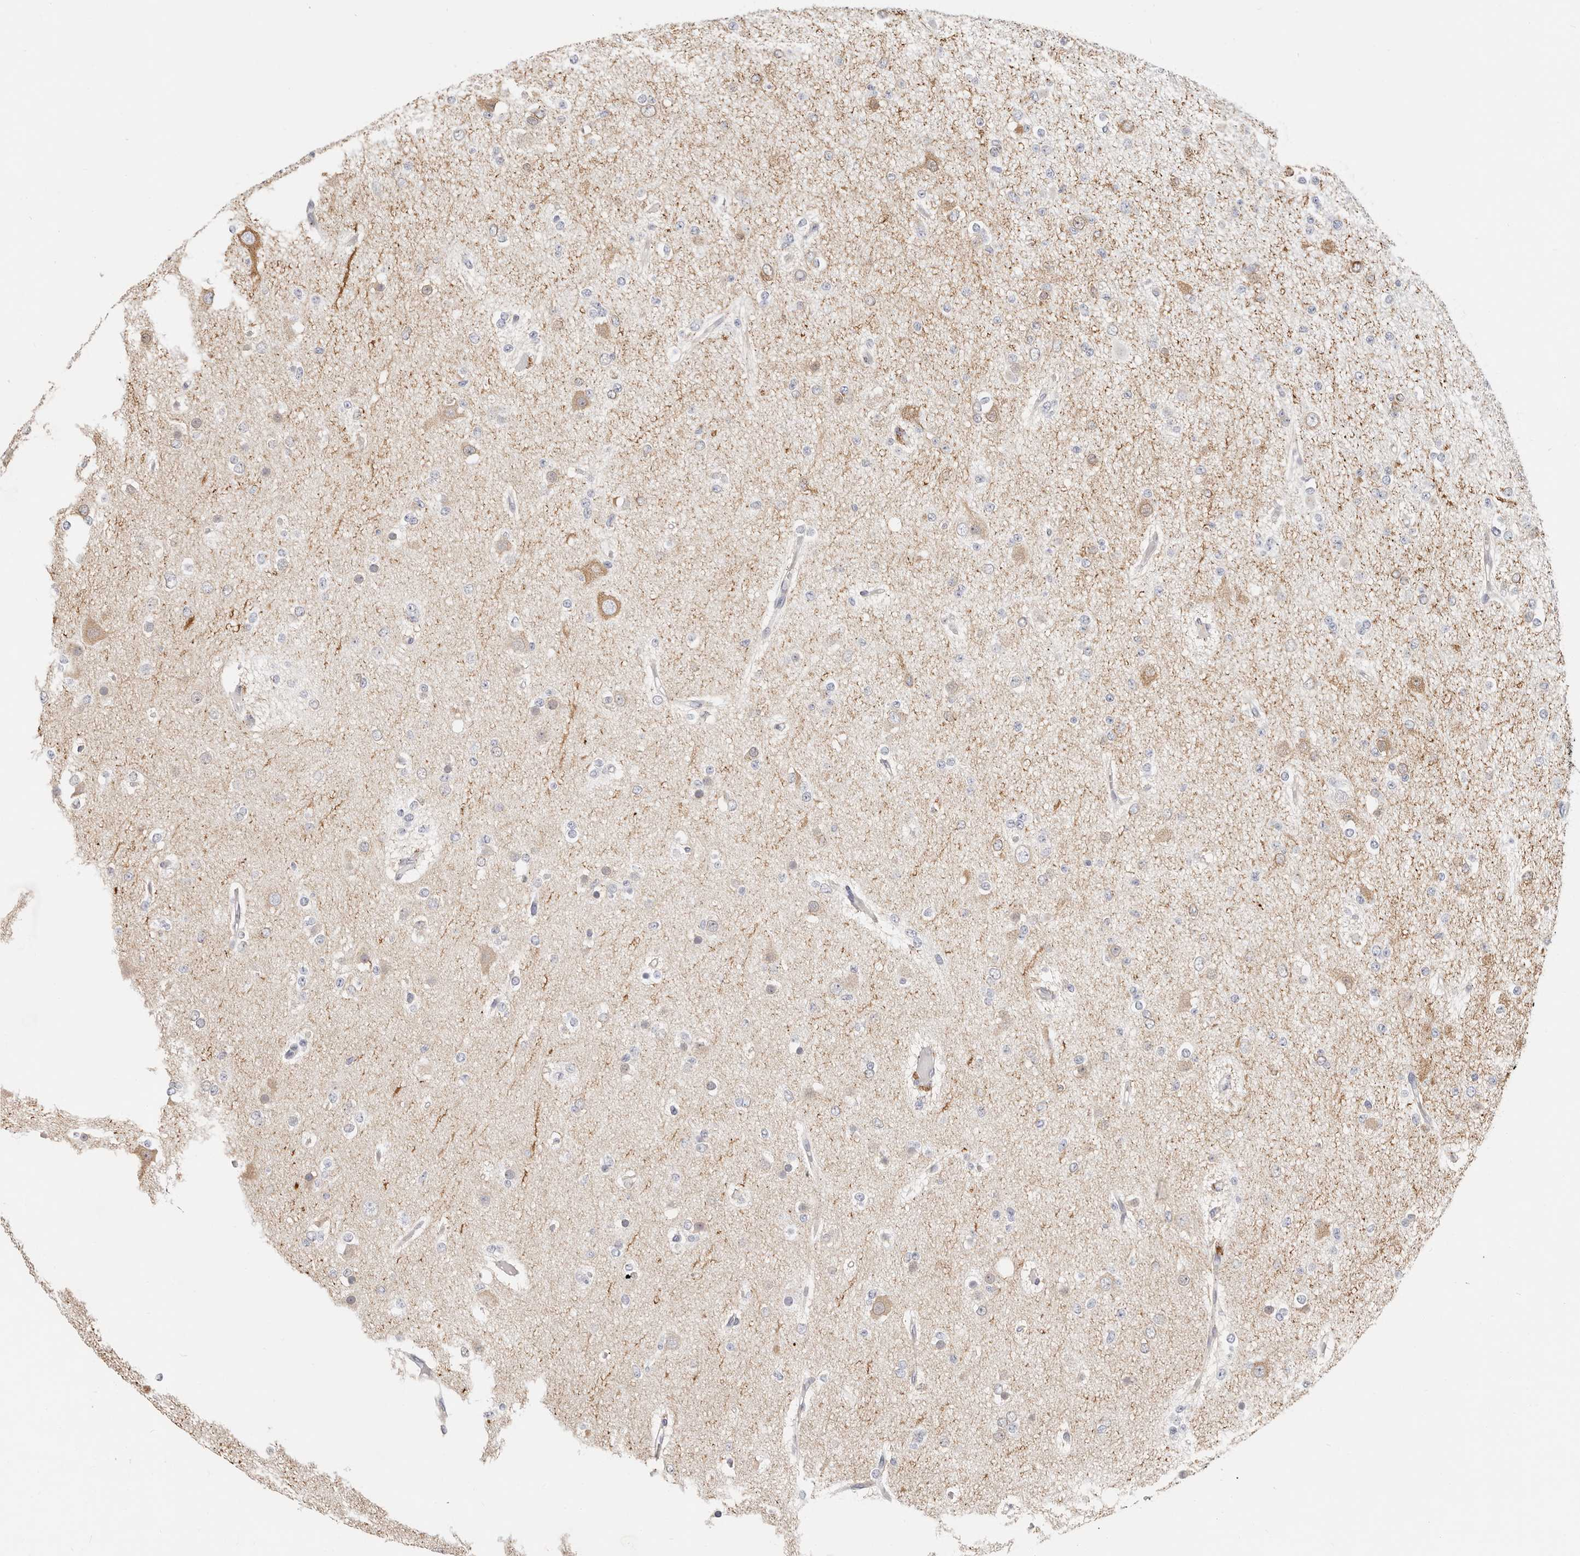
{"staining": {"intensity": "negative", "quantity": "none", "location": "none"}, "tissue": "glioma", "cell_type": "Tumor cells", "image_type": "cancer", "snomed": [{"axis": "morphology", "description": "Glioma, malignant, Low grade"}, {"axis": "topography", "description": "Brain"}], "caption": "This is an immunohistochemistry (IHC) image of glioma. There is no expression in tumor cells.", "gene": "ZRANB1", "patient": {"sex": "female", "age": 22}}